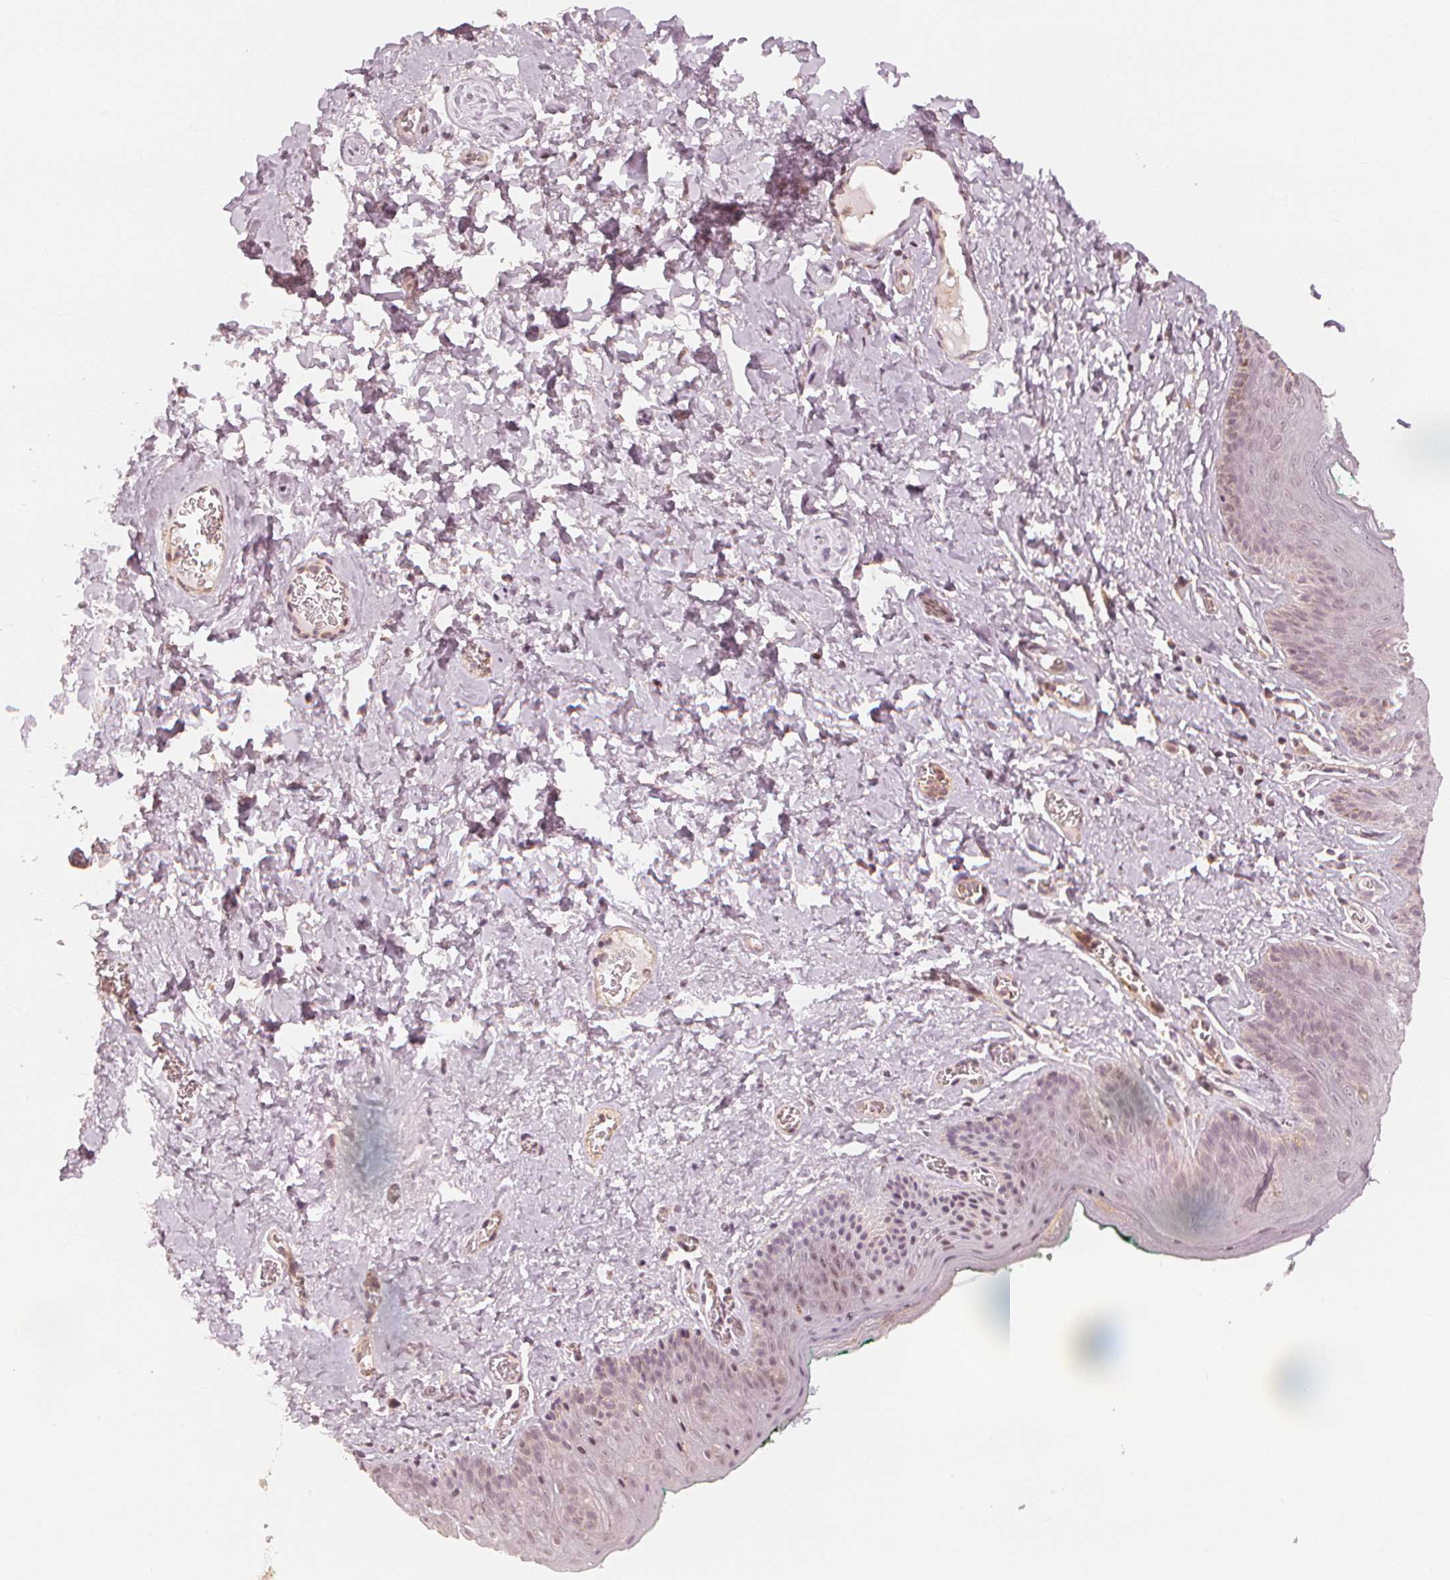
{"staining": {"intensity": "weak", "quantity": "25%-75%", "location": "nuclear"}, "tissue": "skin", "cell_type": "Epidermal cells", "image_type": "normal", "snomed": [{"axis": "morphology", "description": "Normal tissue, NOS"}, {"axis": "topography", "description": "Vulva"}, {"axis": "topography", "description": "Peripheral nerve tissue"}], "caption": "Brown immunohistochemical staining in normal skin displays weak nuclear staining in about 25%-75% of epidermal cells.", "gene": "SLC34A1", "patient": {"sex": "female", "age": 66}}